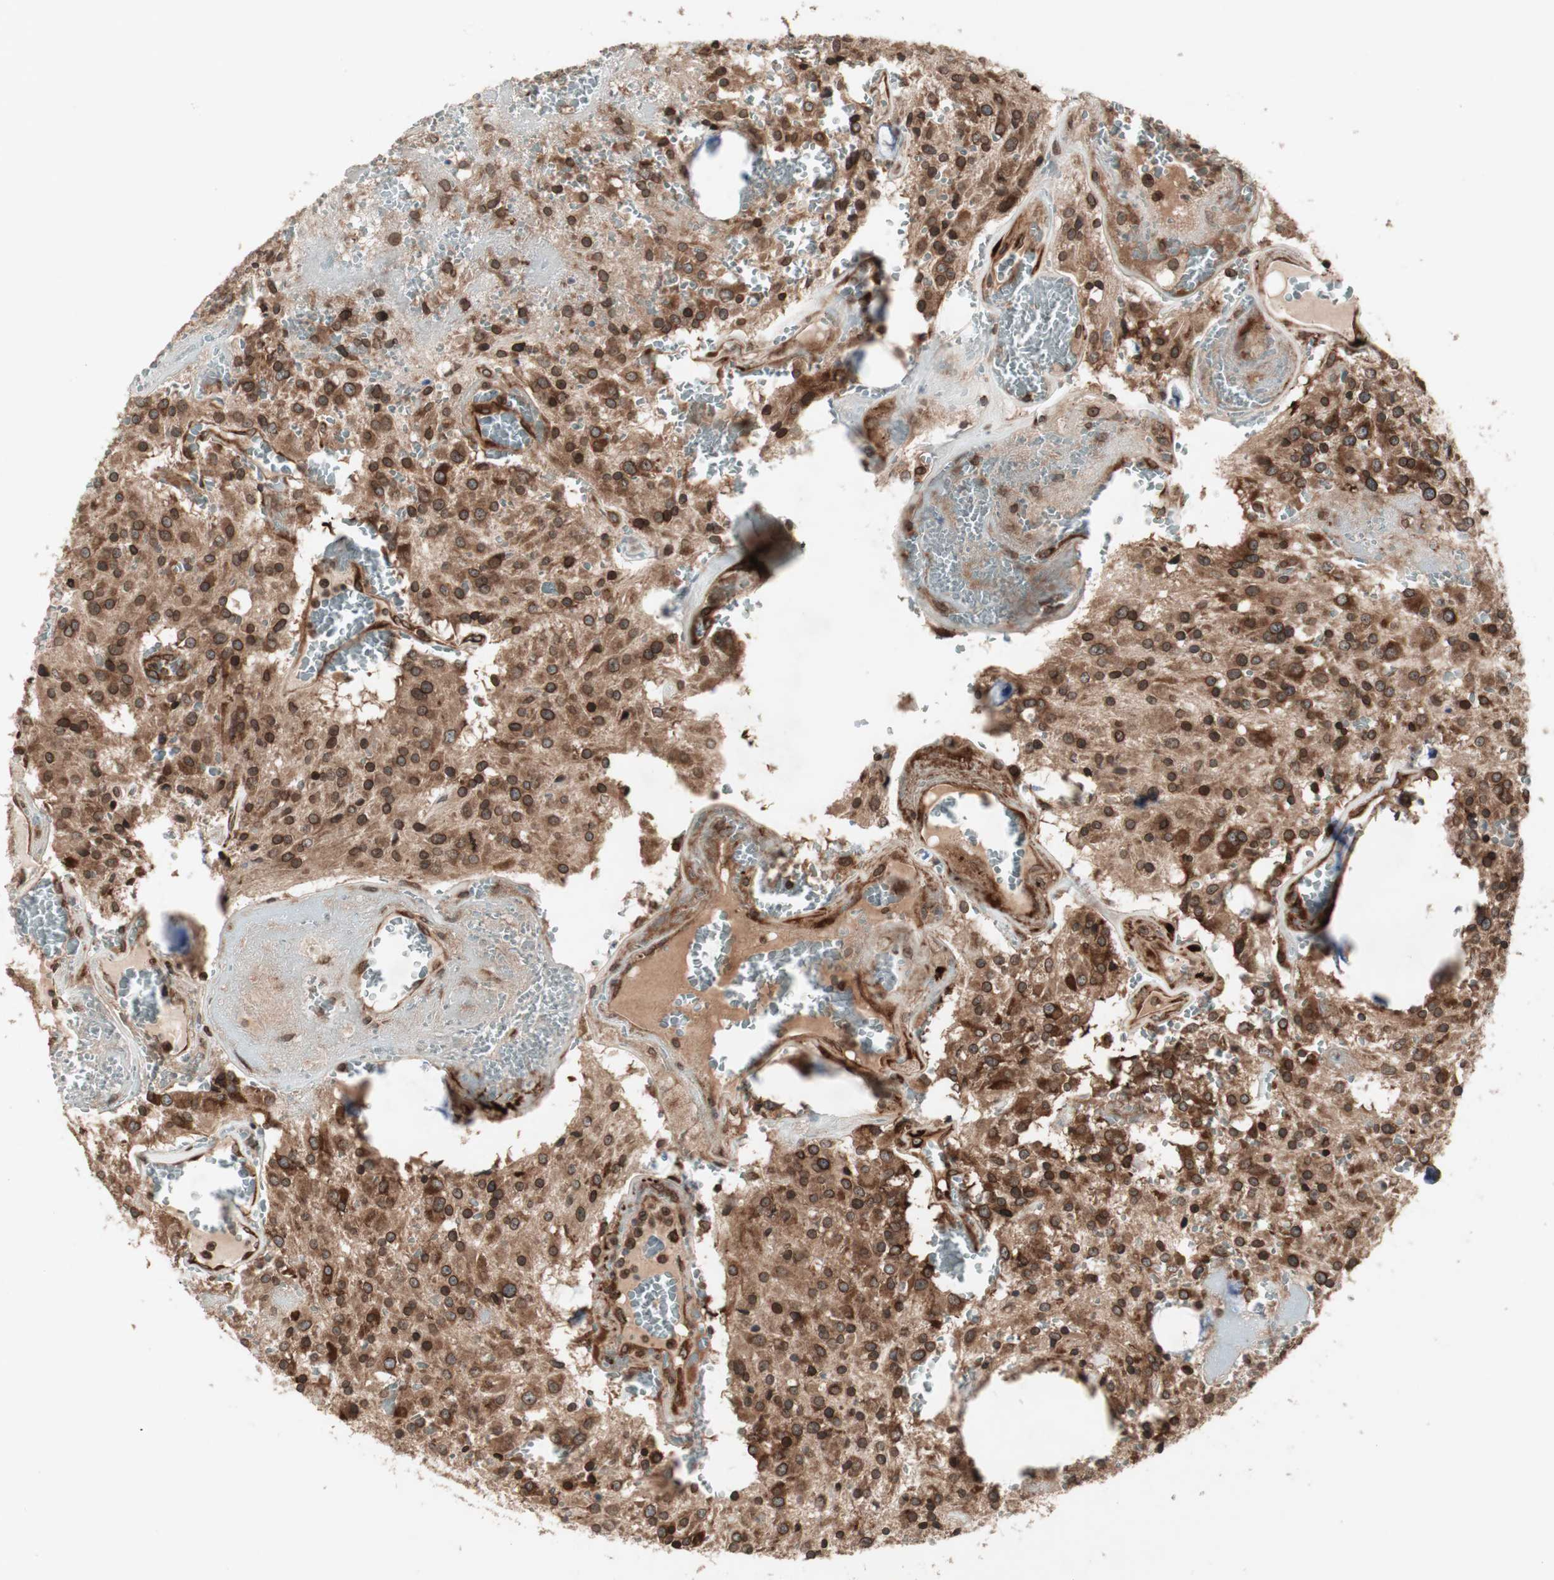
{"staining": {"intensity": "strong", "quantity": ">75%", "location": "cytoplasmic/membranous,nuclear"}, "tissue": "glioma", "cell_type": "Tumor cells", "image_type": "cancer", "snomed": [{"axis": "morphology", "description": "Glioma, malignant, Low grade"}, {"axis": "topography", "description": "Brain"}], "caption": "Tumor cells reveal high levels of strong cytoplasmic/membranous and nuclear staining in approximately >75% of cells in malignant glioma (low-grade). (DAB (3,3'-diaminobenzidine) = brown stain, brightfield microscopy at high magnification).", "gene": "NUP62", "patient": {"sex": "male", "age": 58}}